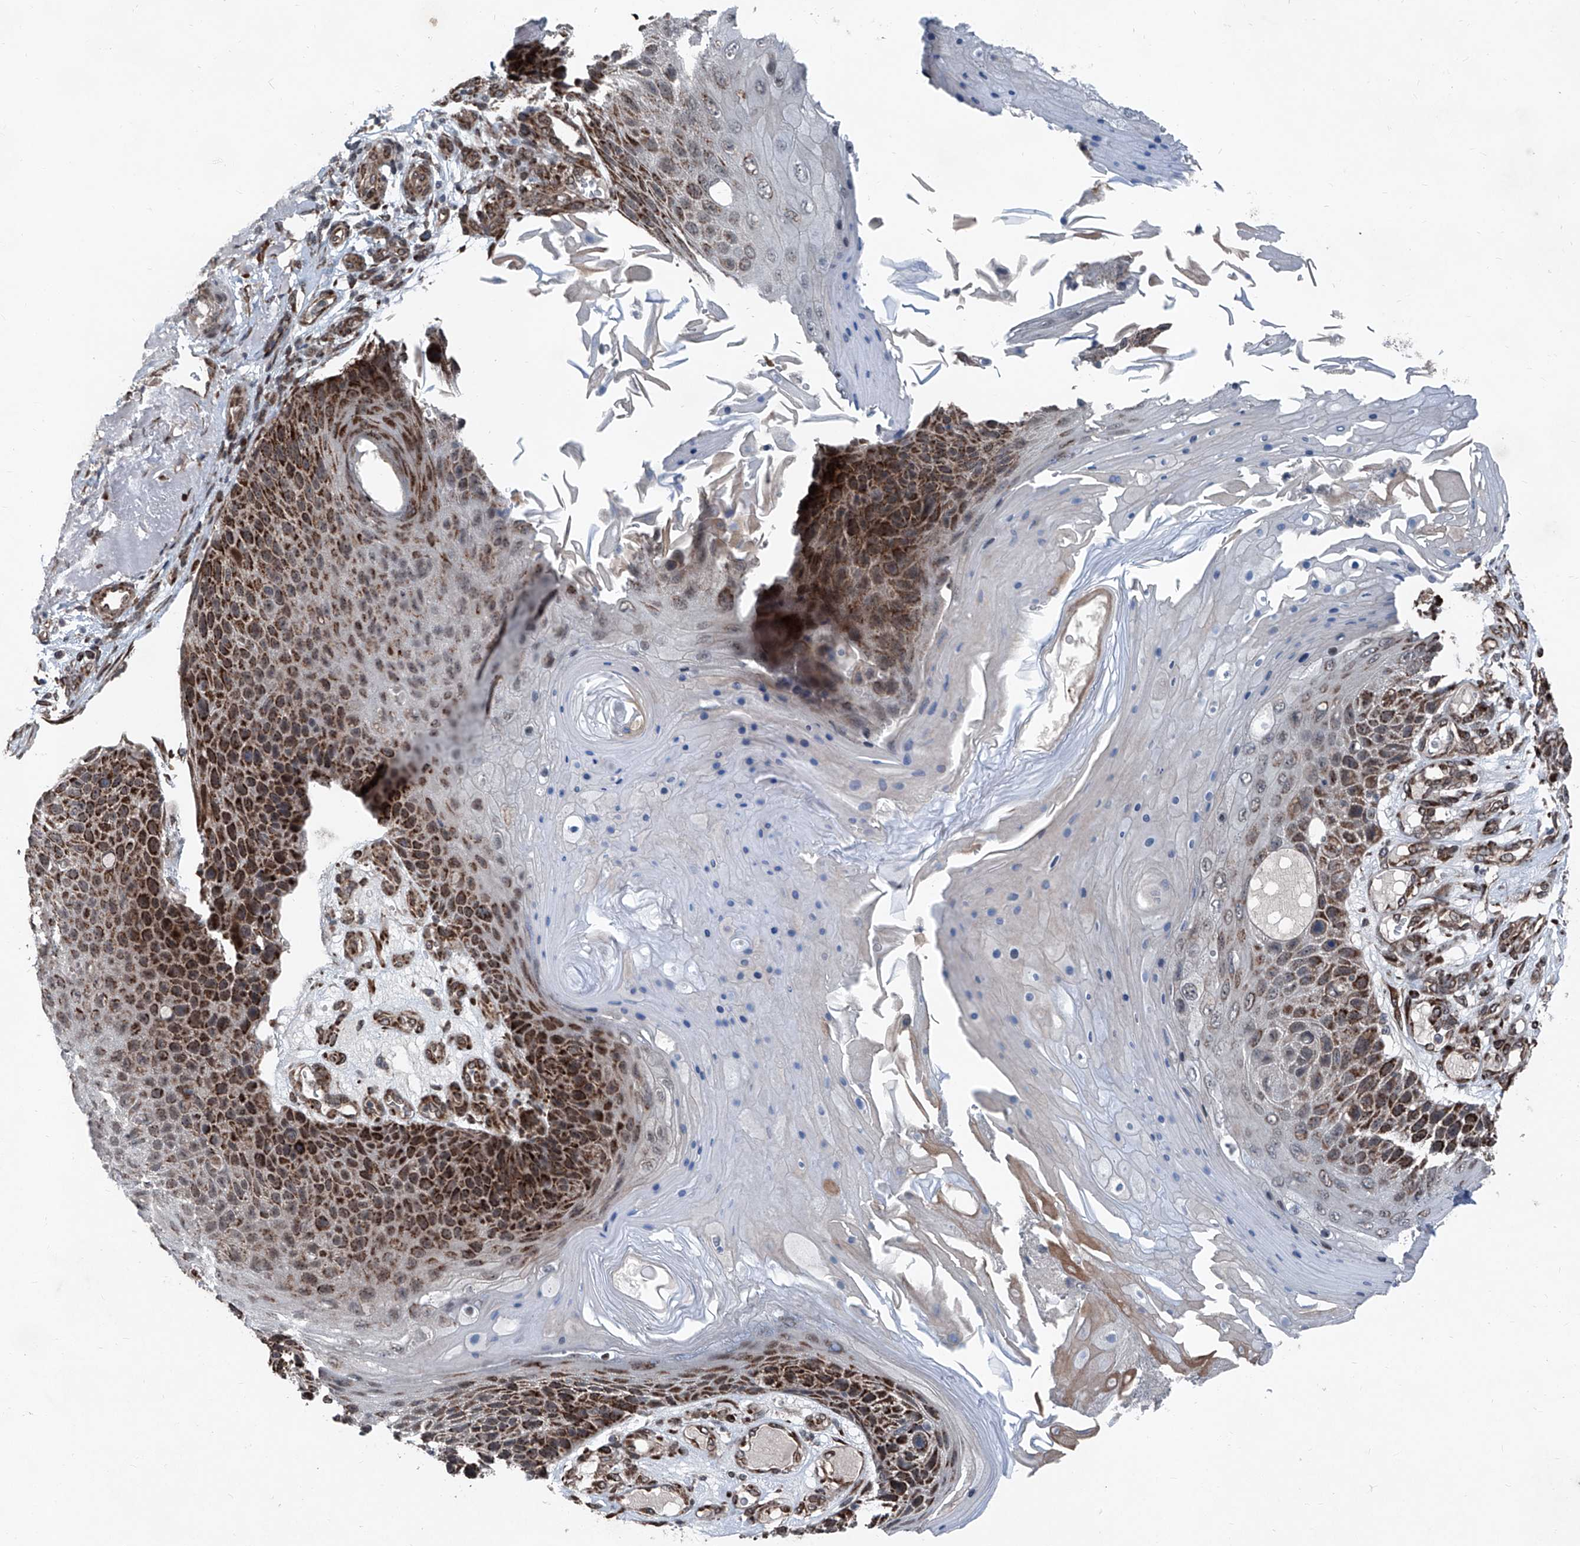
{"staining": {"intensity": "strong", "quantity": ">75%", "location": "cytoplasmic/membranous"}, "tissue": "skin cancer", "cell_type": "Tumor cells", "image_type": "cancer", "snomed": [{"axis": "morphology", "description": "Squamous cell carcinoma, NOS"}, {"axis": "topography", "description": "Skin"}], "caption": "This is a micrograph of immunohistochemistry staining of skin cancer (squamous cell carcinoma), which shows strong expression in the cytoplasmic/membranous of tumor cells.", "gene": "COA7", "patient": {"sex": "female", "age": 88}}